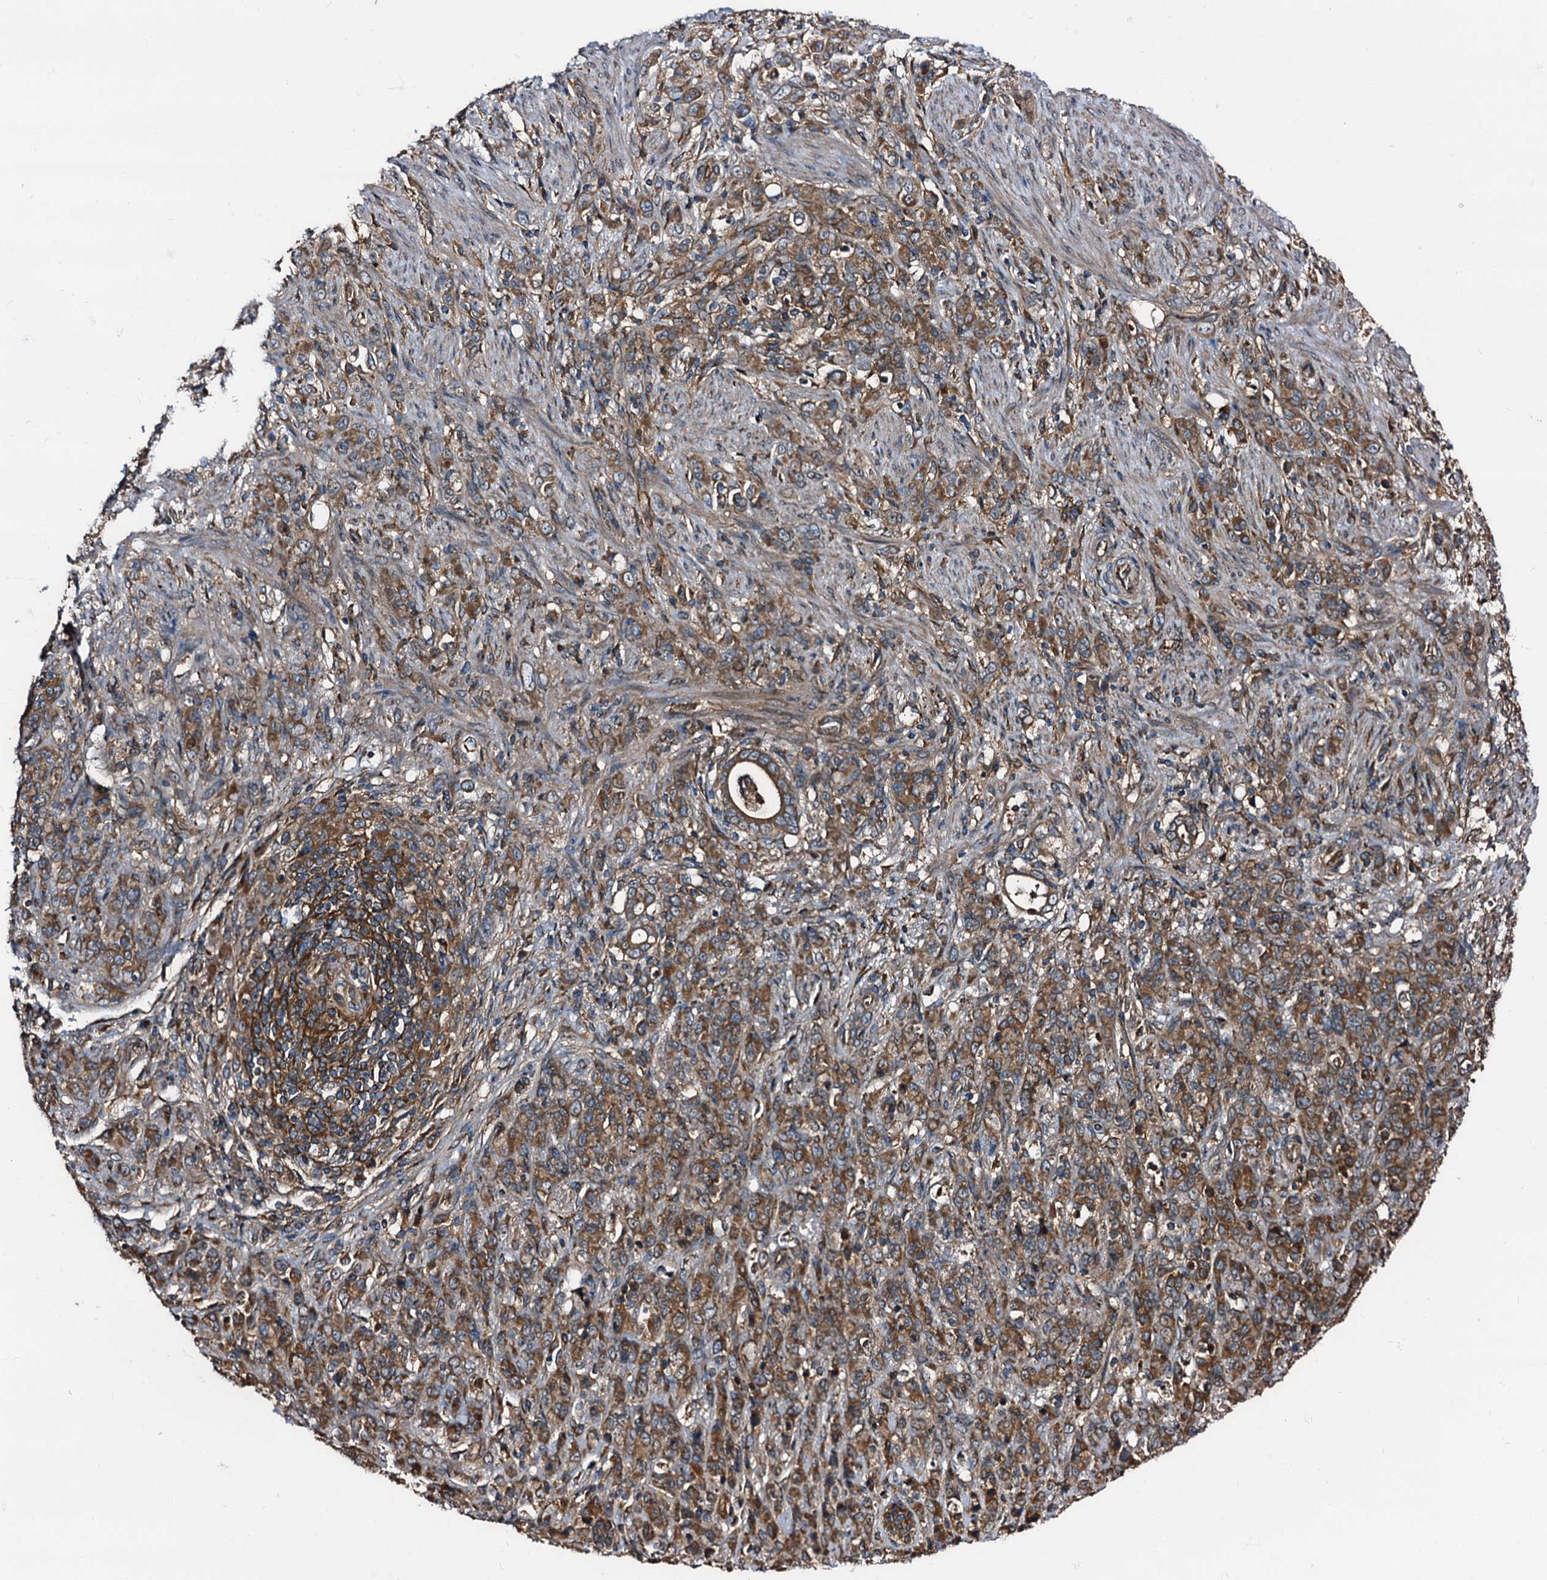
{"staining": {"intensity": "moderate", "quantity": ">75%", "location": "cytoplasmic/membranous"}, "tissue": "stomach cancer", "cell_type": "Tumor cells", "image_type": "cancer", "snomed": [{"axis": "morphology", "description": "Adenocarcinoma, NOS"}, {"axis": "topography", "description": "Stomach"}], "caption": "Moderate cytoplasmic/membranous expression for a protein is present in about >75% of tumor cells of stomach cancer using immunohistochemistry (IHC).", "gene": "PEX5", "patient": {"sex": "female", "age": 79}}